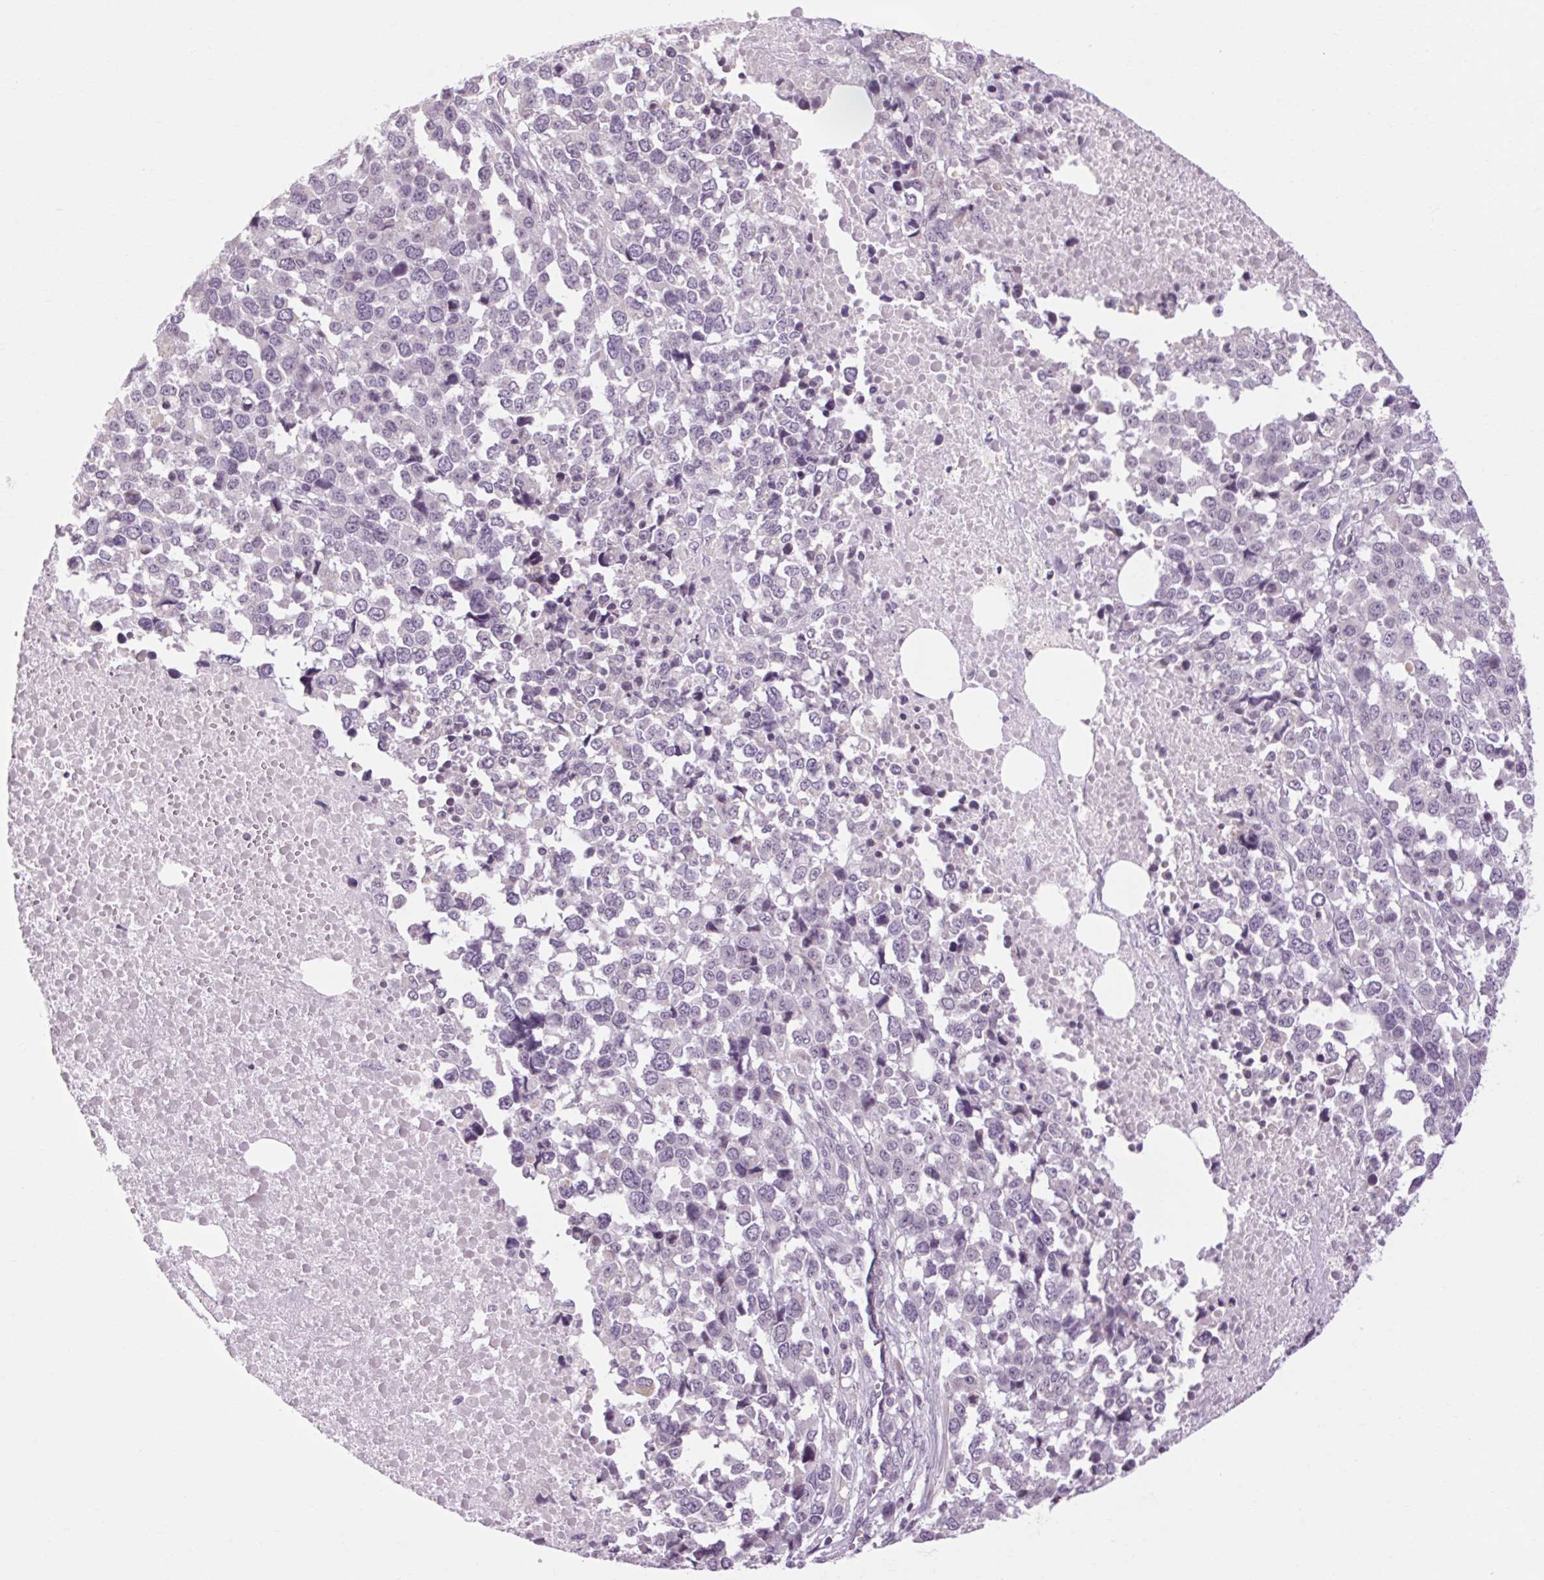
{"staining": {"intensity": "negative", "quantity": "none", "location": "none"}, "tissue": "melanoma", "cell_type": "Tumor cells", "image_type": "cancer", "snomed": [{"axis": "morphology", "description": "Malignant melanoma, Metastatic site"}, {"axis": "topography", "description": "Skin"}], "caption": "This photomicrograph is of melanoma stained with IHC to label a protein in brown with the nuclei are counter-stained blue. There is no positivity in tumor cells. Brightfield microscopy of immunohistochemistry (IHC) stained with DAB (3,3'-diaminobenzidine) (brown) and hematoxylin (blue), captured at high magnification.", "gene": "KLHL40", "patient": {"sex": "male", "age": 84}}